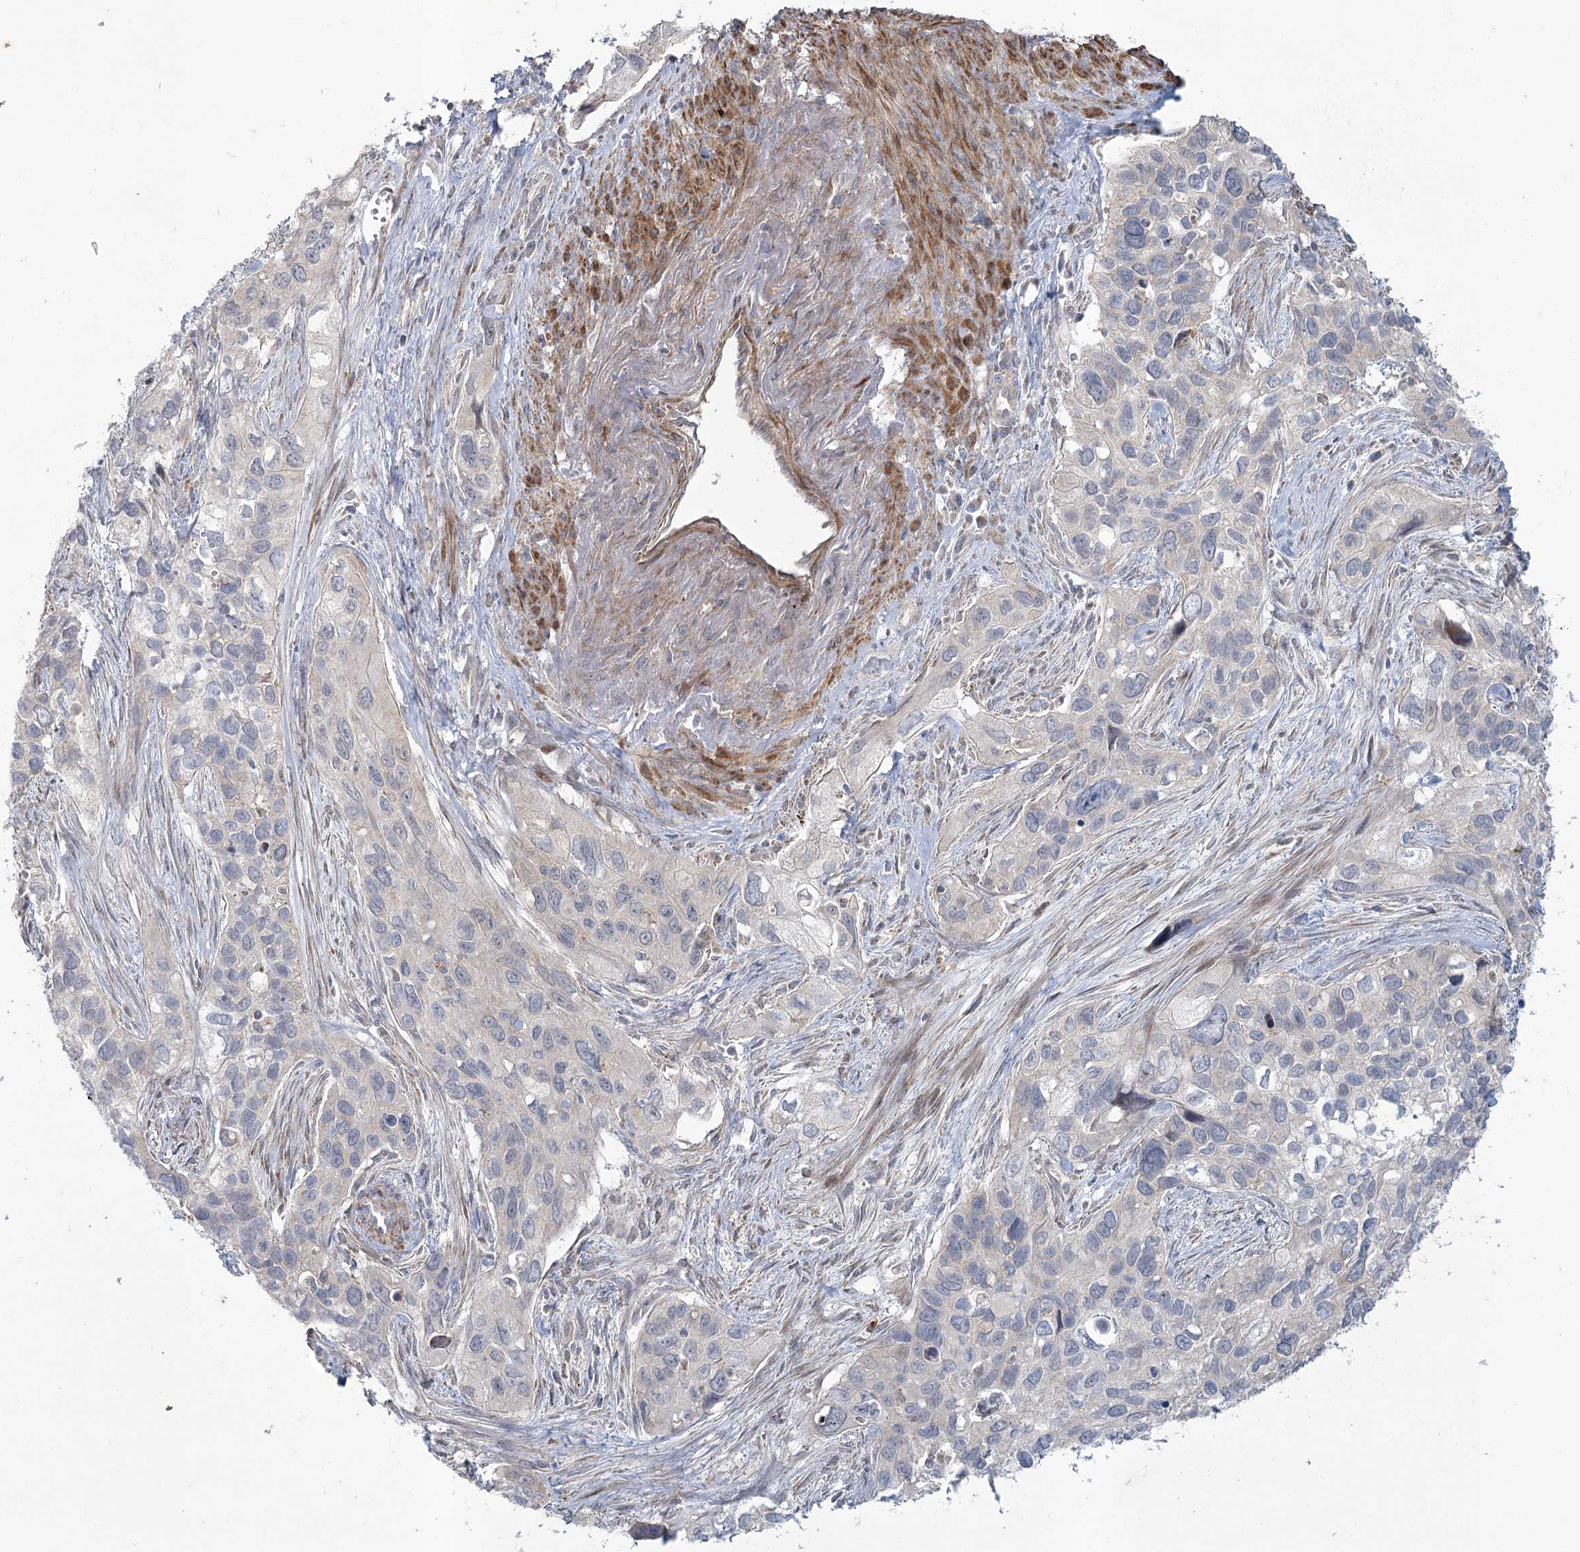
{"staining": {"intensity": "negative", "quantity": "none", "location": "none"}, "tissue": "cervical cancer", "cell_type": "Tumor cells", "image_type": "cancer", "snomed": [{"axis": "morphology", "description": "Squamous cell carcinoma, NOS"}, {"axis": "topography", "description": "Cervix"}], "caption": "The histopathology image shows no significant expression in tumor cells of cervical cancer.", "gene": "MTG1", "patient": {"sex": "female", "age": 55}}